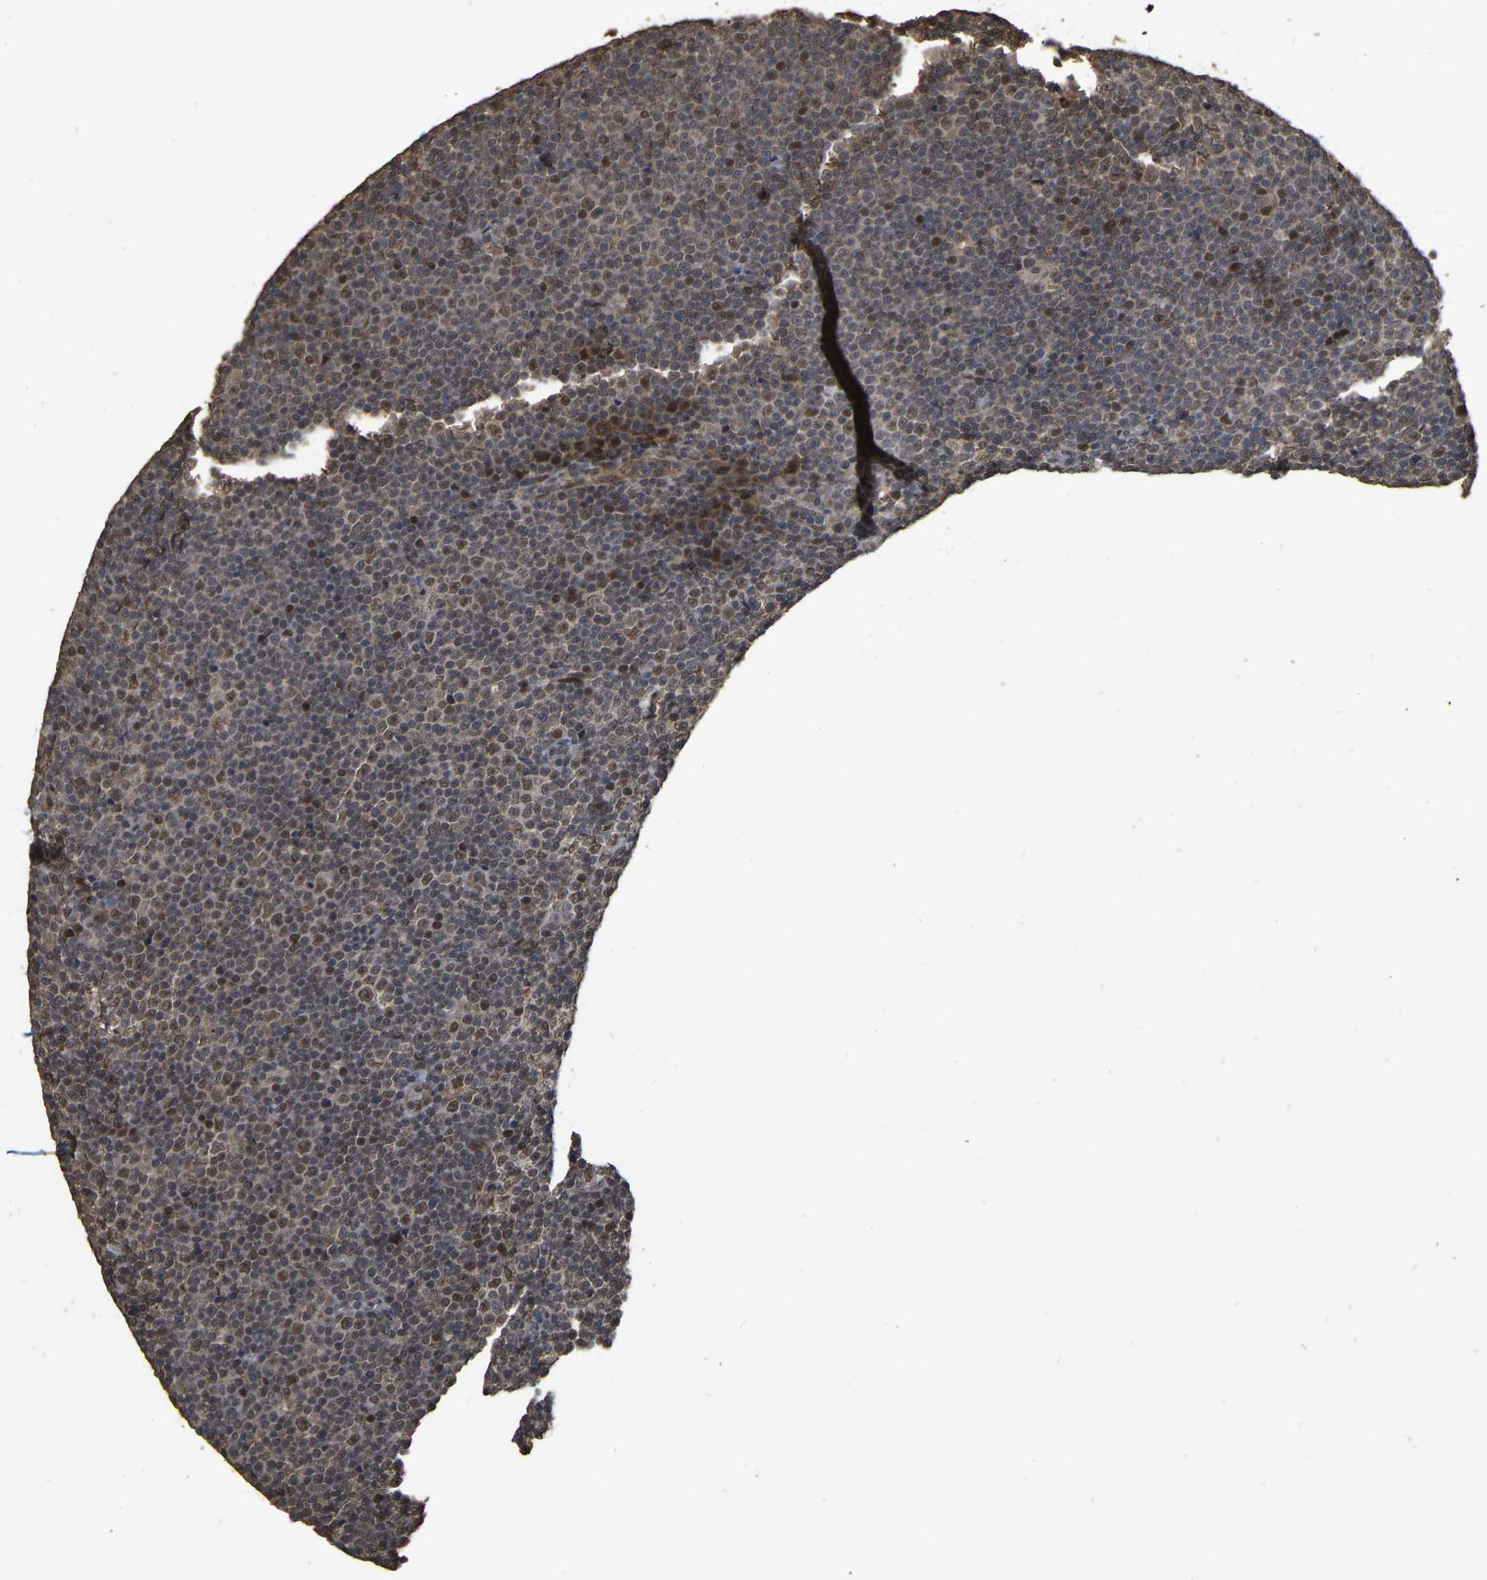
{"staining": {"intensity": "weak", "quantity": "25%-75%", "location": "nuclear"}, "tissue": "lymphoma", "cell_type": "Tumor cells", "image_type": "cancer", "snomed": [{"axis": "morphology", "description": "Malignant lymphoma, non-Hodgkin's type, Low grade"}, {"axis": "topography", "description": "Lymph node"}], "caption": "Protein expression analysis of malignant lymphoma, non-Hodgkin's type (low-grade) shows weak nuclear expression in about 25%-75% of tumor cells. Using DAB (brown) and hematoxylin (blue) stains, captured at high magnification using brightfield microscopy.", "gene": "ARHGAP23", "patient": {"sex": "female", "age": 67}}